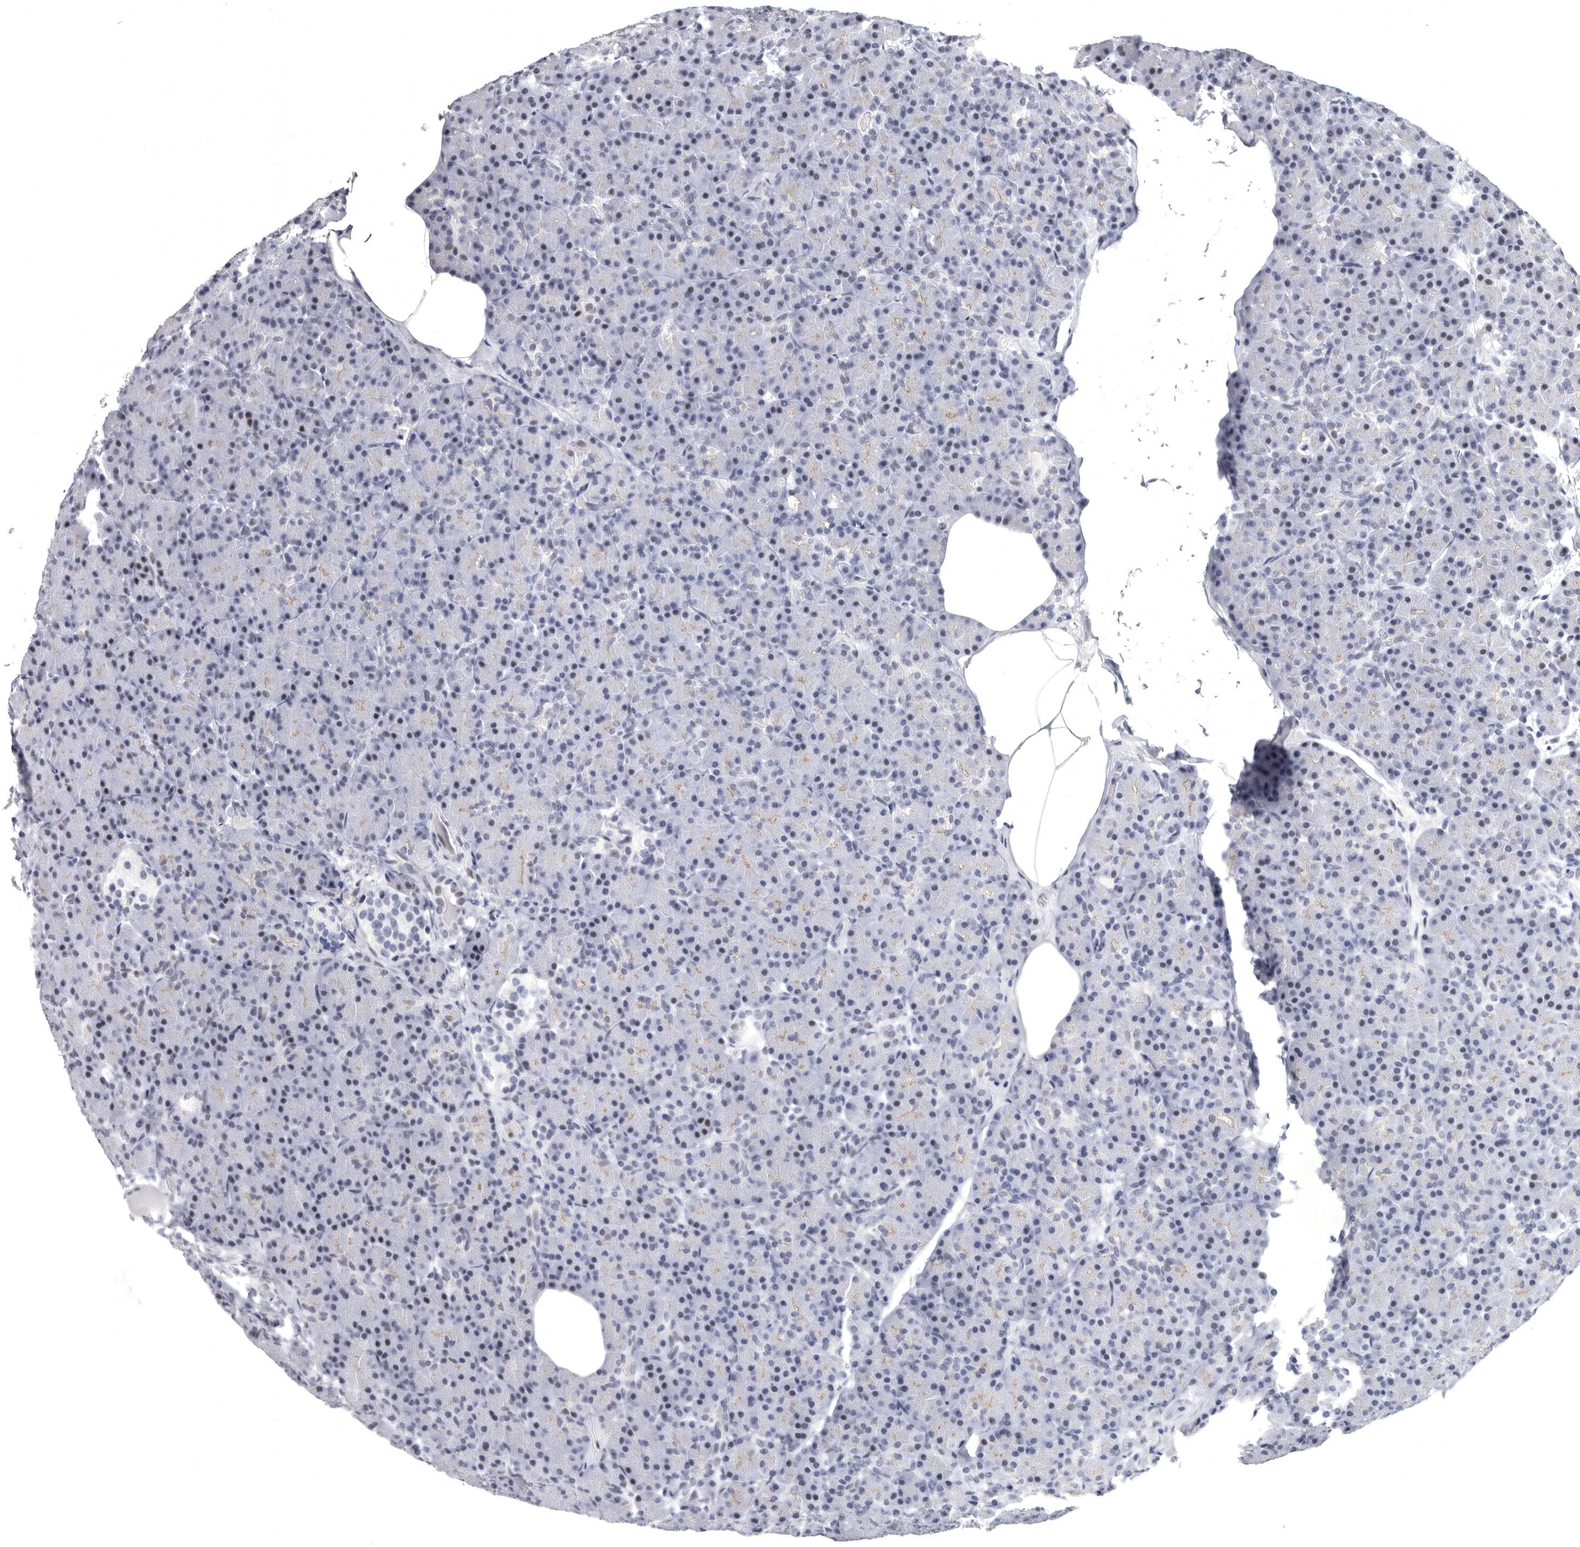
{"staining": {"intensity": "moderate", "quantity": "<25%", "location": "nuclear"}, "tissue": "pancreas", "cell_type": "Exocrine glandular cells", "image_type": "normal", "snomed": [{"axis": "morphology", "description": "Normal tissue, NOS"}, {"axis": "topography", "description": "Pancreas"}], "caption": "Immunohistochemistry (IHC) of normal human pancreas shows low levels of moderate nuclear positivity in approximately <25% of exocrine glandular cells. (IHC, brightfield microscopy, high magnification).", "gene": "WRAP73", "patient": {"sex": "female", "age": 43}}